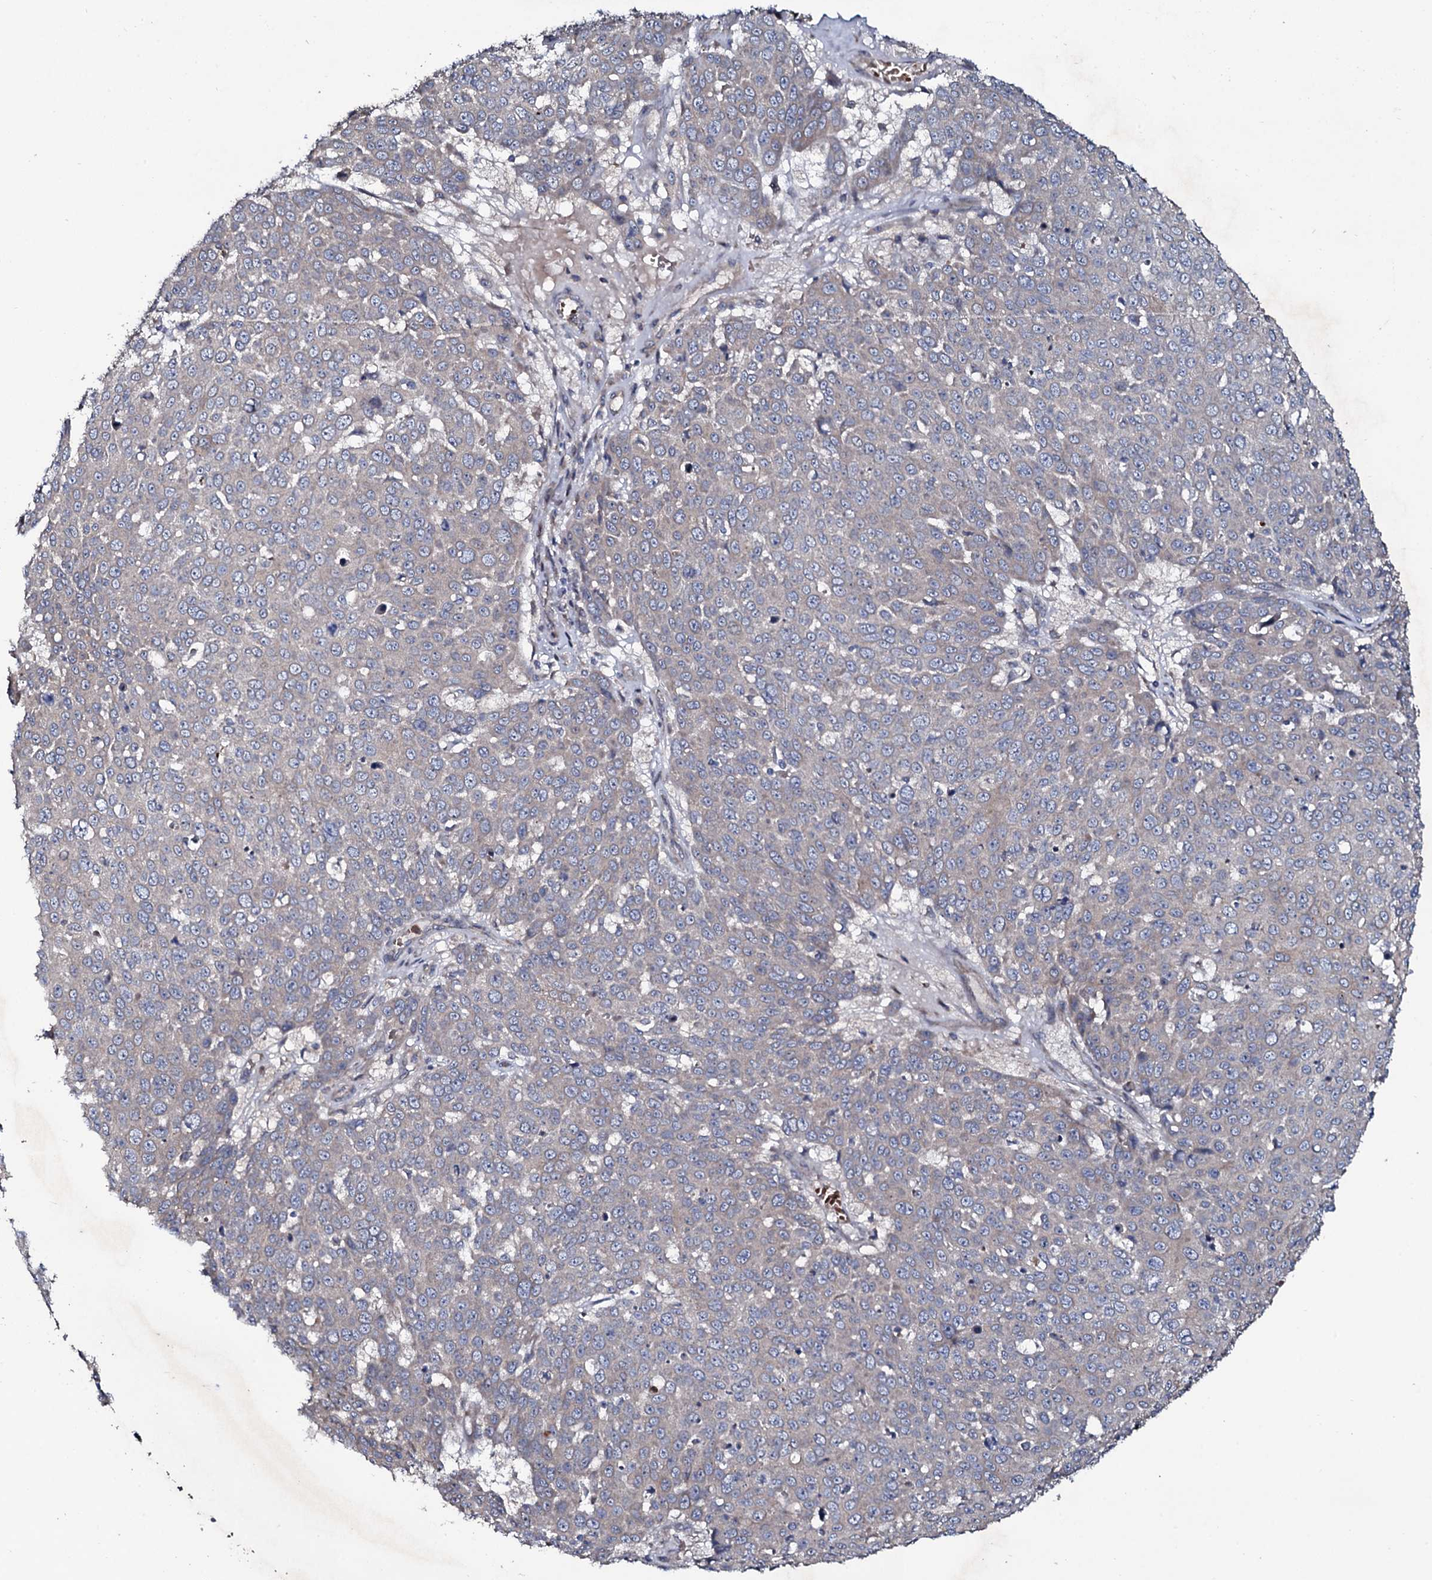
{"staining": {"intensity": "weak", "quantity": "<25%", "location": "cytoplasmic/membranous"}, "tissue": "skin cancer", "cell_type": "Tumor cells", "image_type": "cancer", "snomed": [{"axis": "morphology", "description": "Squamous cell carcinoma, NOS"}, {"axis": "topography", "description": "Skin"}], "caption": "This micrograph is of squamous cell carcinoma (skin) stained with IHC to label a protein in brown with the nuclei are counter-stained blue. There is no expression in tumor cells. (Immunohistochemistry (ihc), brightfield microscopy, high magnification).", "gene": "COG6", "patient": {"sex": "male", "age": 71}}